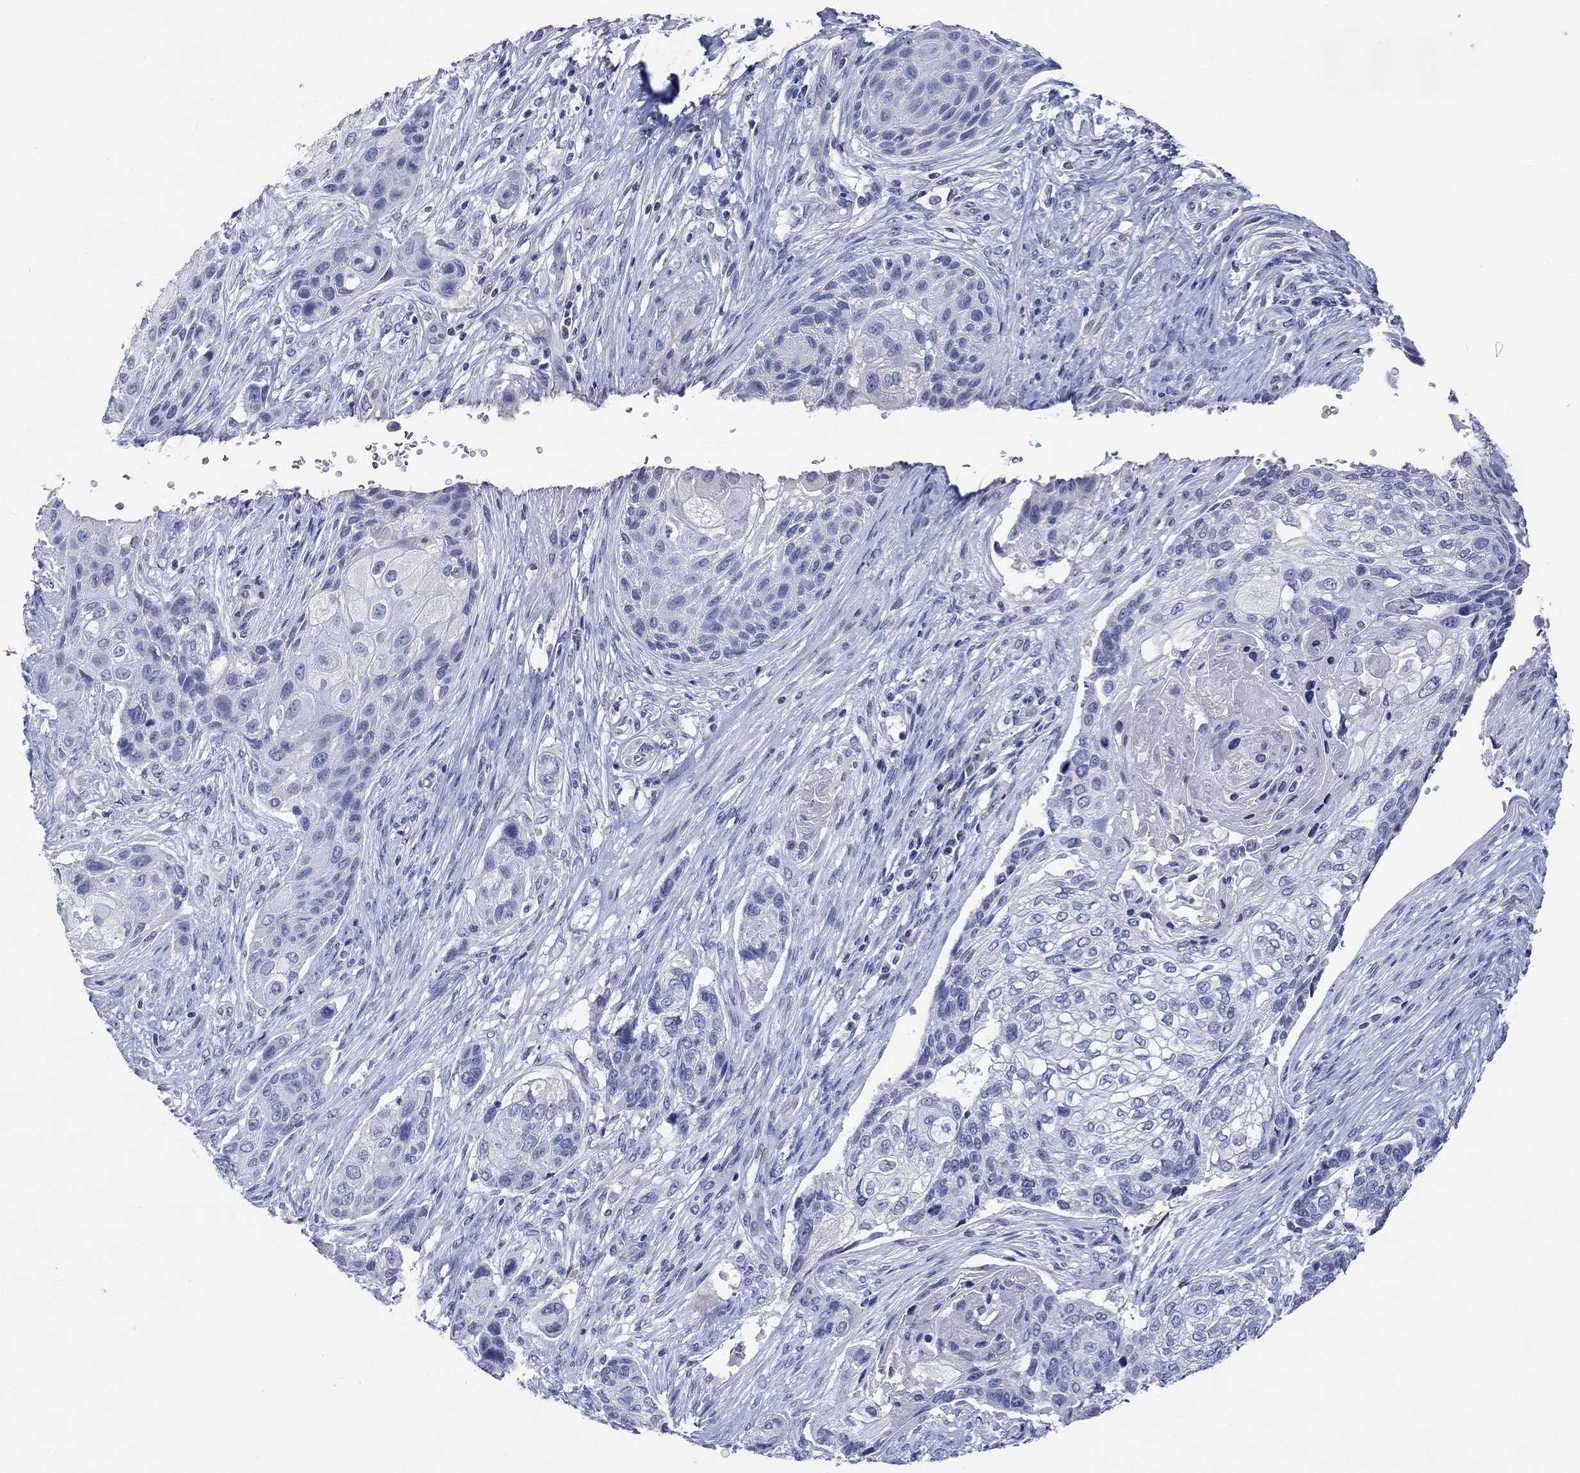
{"staining": {"intensity": "negative", "quantity": "none", "location": "none"}, "tissue": "lung cancer", "cell_type": "Tumor cells", "image_type": "cancer", "snomed": [{"axis": "morphology", "description": "Normal tissue, NOS"}, {"axis": "morphology", "description": "Squamous cell carcinoma, NOS"}, {"axis": "topography", "description": "Bronchus"}, {"axis": "topography", "description": "Lung"}], "caption": "Squamous cell carcinoma (lung) was stained to show a protein in brown. There is no significant expression in tumor cells.", "gene": "CACNG3", "patient": {"sex": "male", "age": 69}}